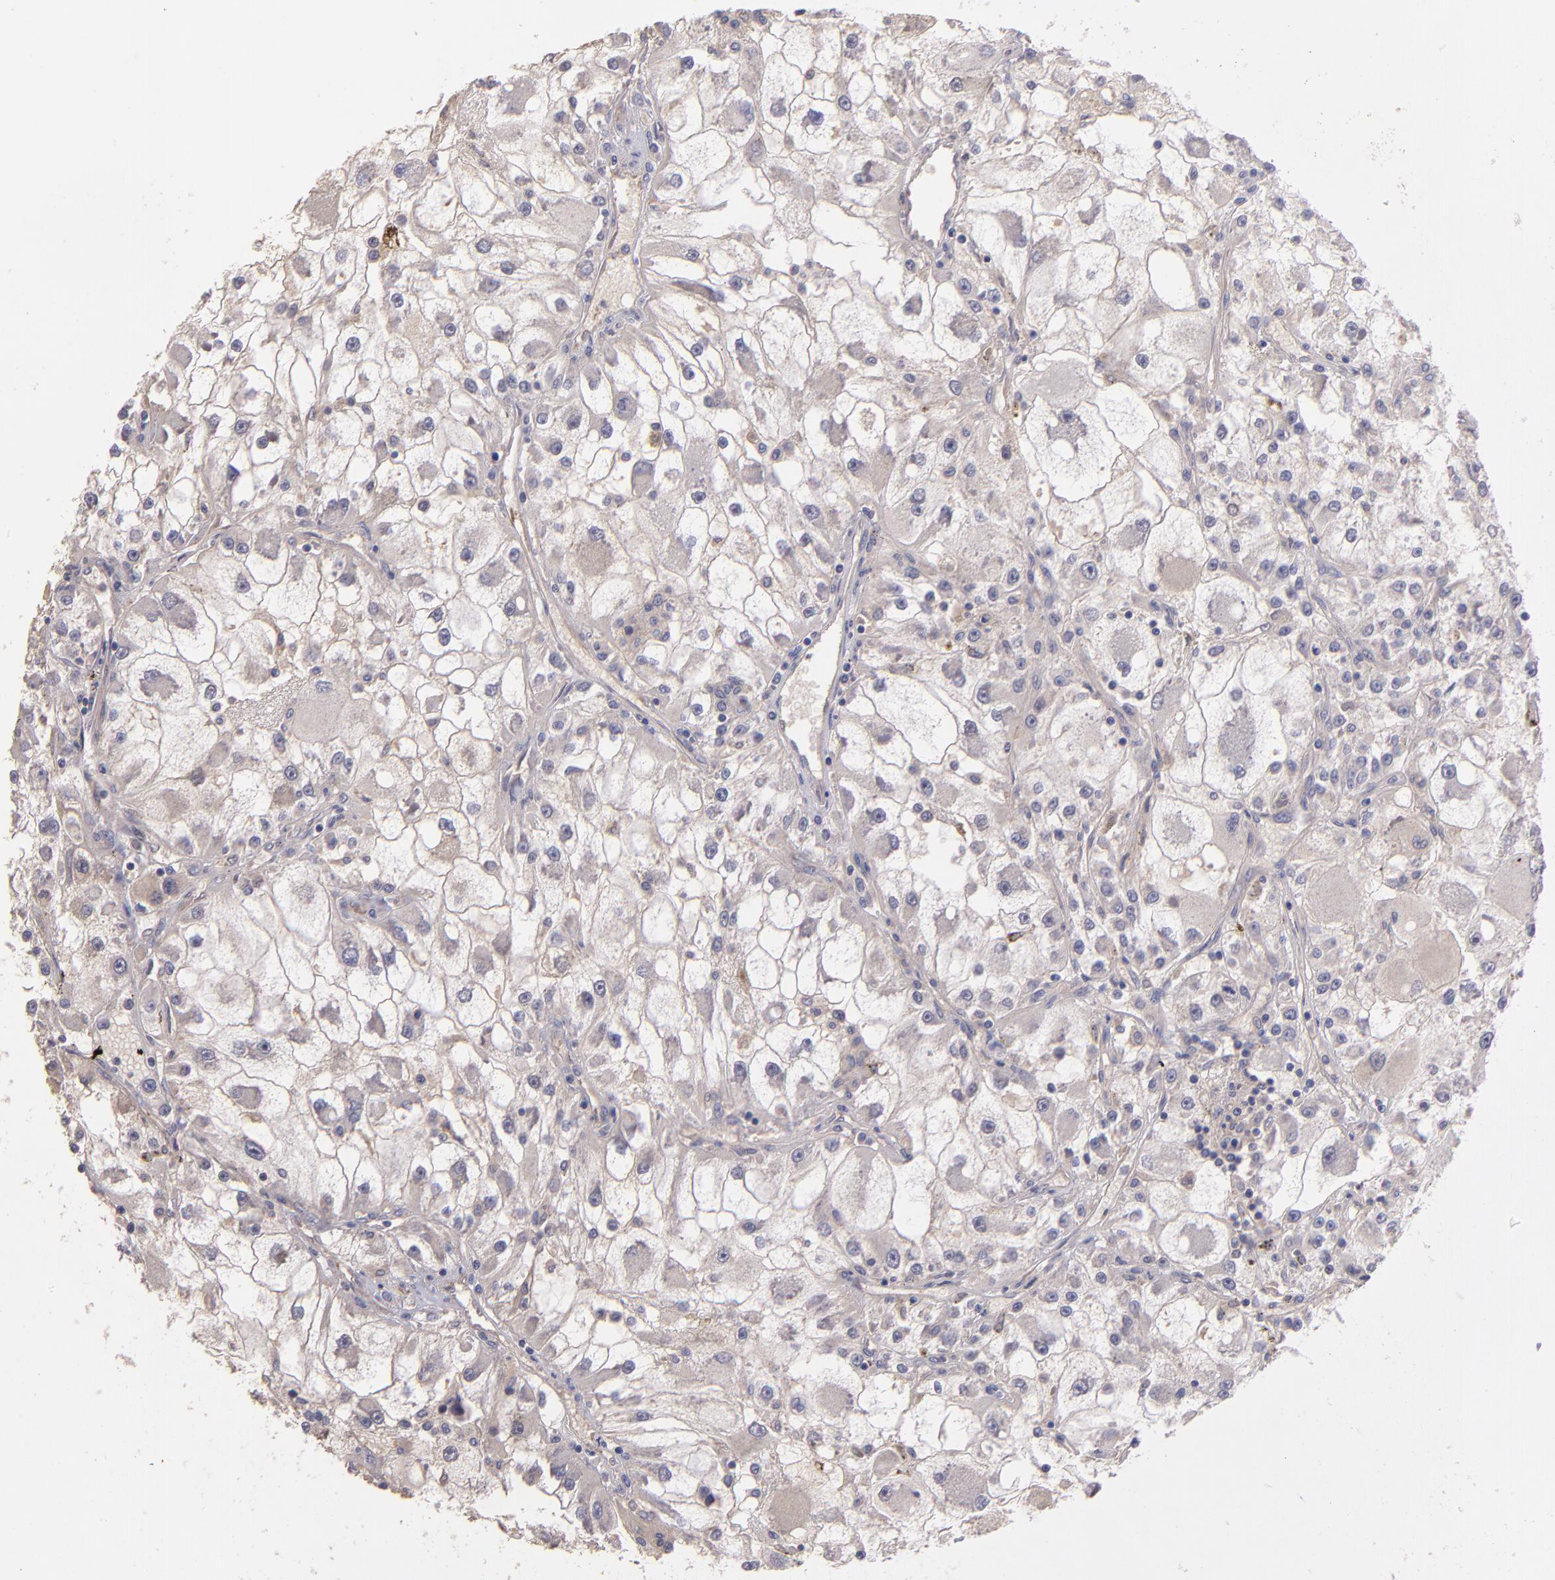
{"staining": {"intensity": "negative", "quantity": "none", "location": "none"}, "tissue": "renal cancer", "cell_type": "Tumor cells", "image_type": "cancer", "snomed": [{"axis": "morphology", "description": "Adenocarcinoma, NOS"}, {"axis": "topography", "description": "Kidney"}], "caption": "Image shows no significant protein positivity in tumor cells of renal adenocarcinoma.", "gene": "GNAZ", "patient": {"sex": "female", "age": 73}}